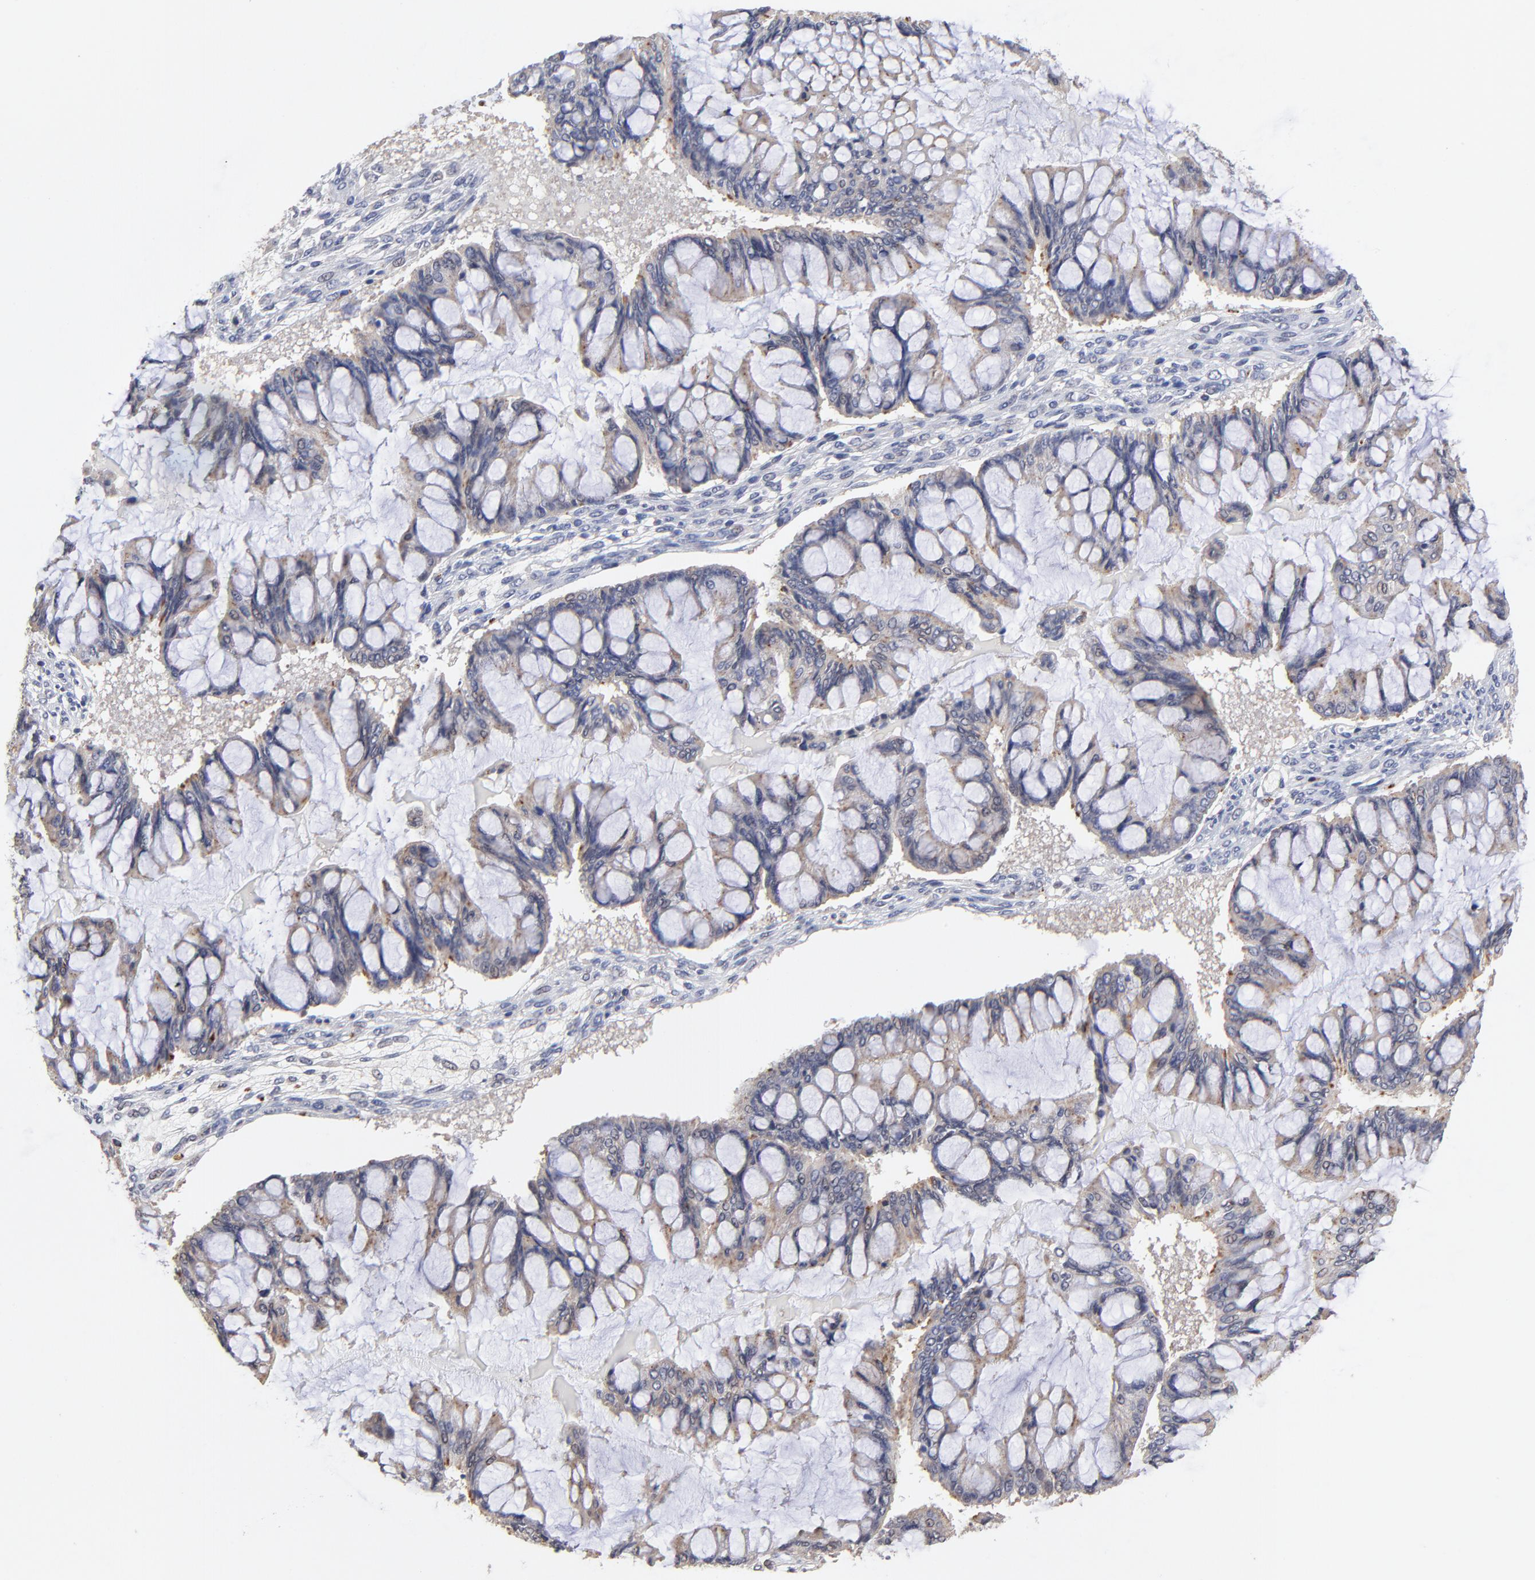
{"staining": {"intensity": "moderate", "quantity": "25%-75%", "location": "cytoplasmic/membranous"}, "tissue": "ovarian cancer", "cell_type": "Tumor cells", "image_type": "cancer", "snomed": [{"axis": "morphology", "description": "Cystadenocarcinoma, mucinous, NOS"}, {"axis": "topography", "description": "Ovary"}], "caption": "A photomicrograph of human mucinous cystadenocarcinoma (ovarian) stained for a protein demonstrates moderate cytoplasmic/membranous brown staining in tumor cells.", "gene": "PDE4B", "patient": {"sex": "female", "age": 73}}